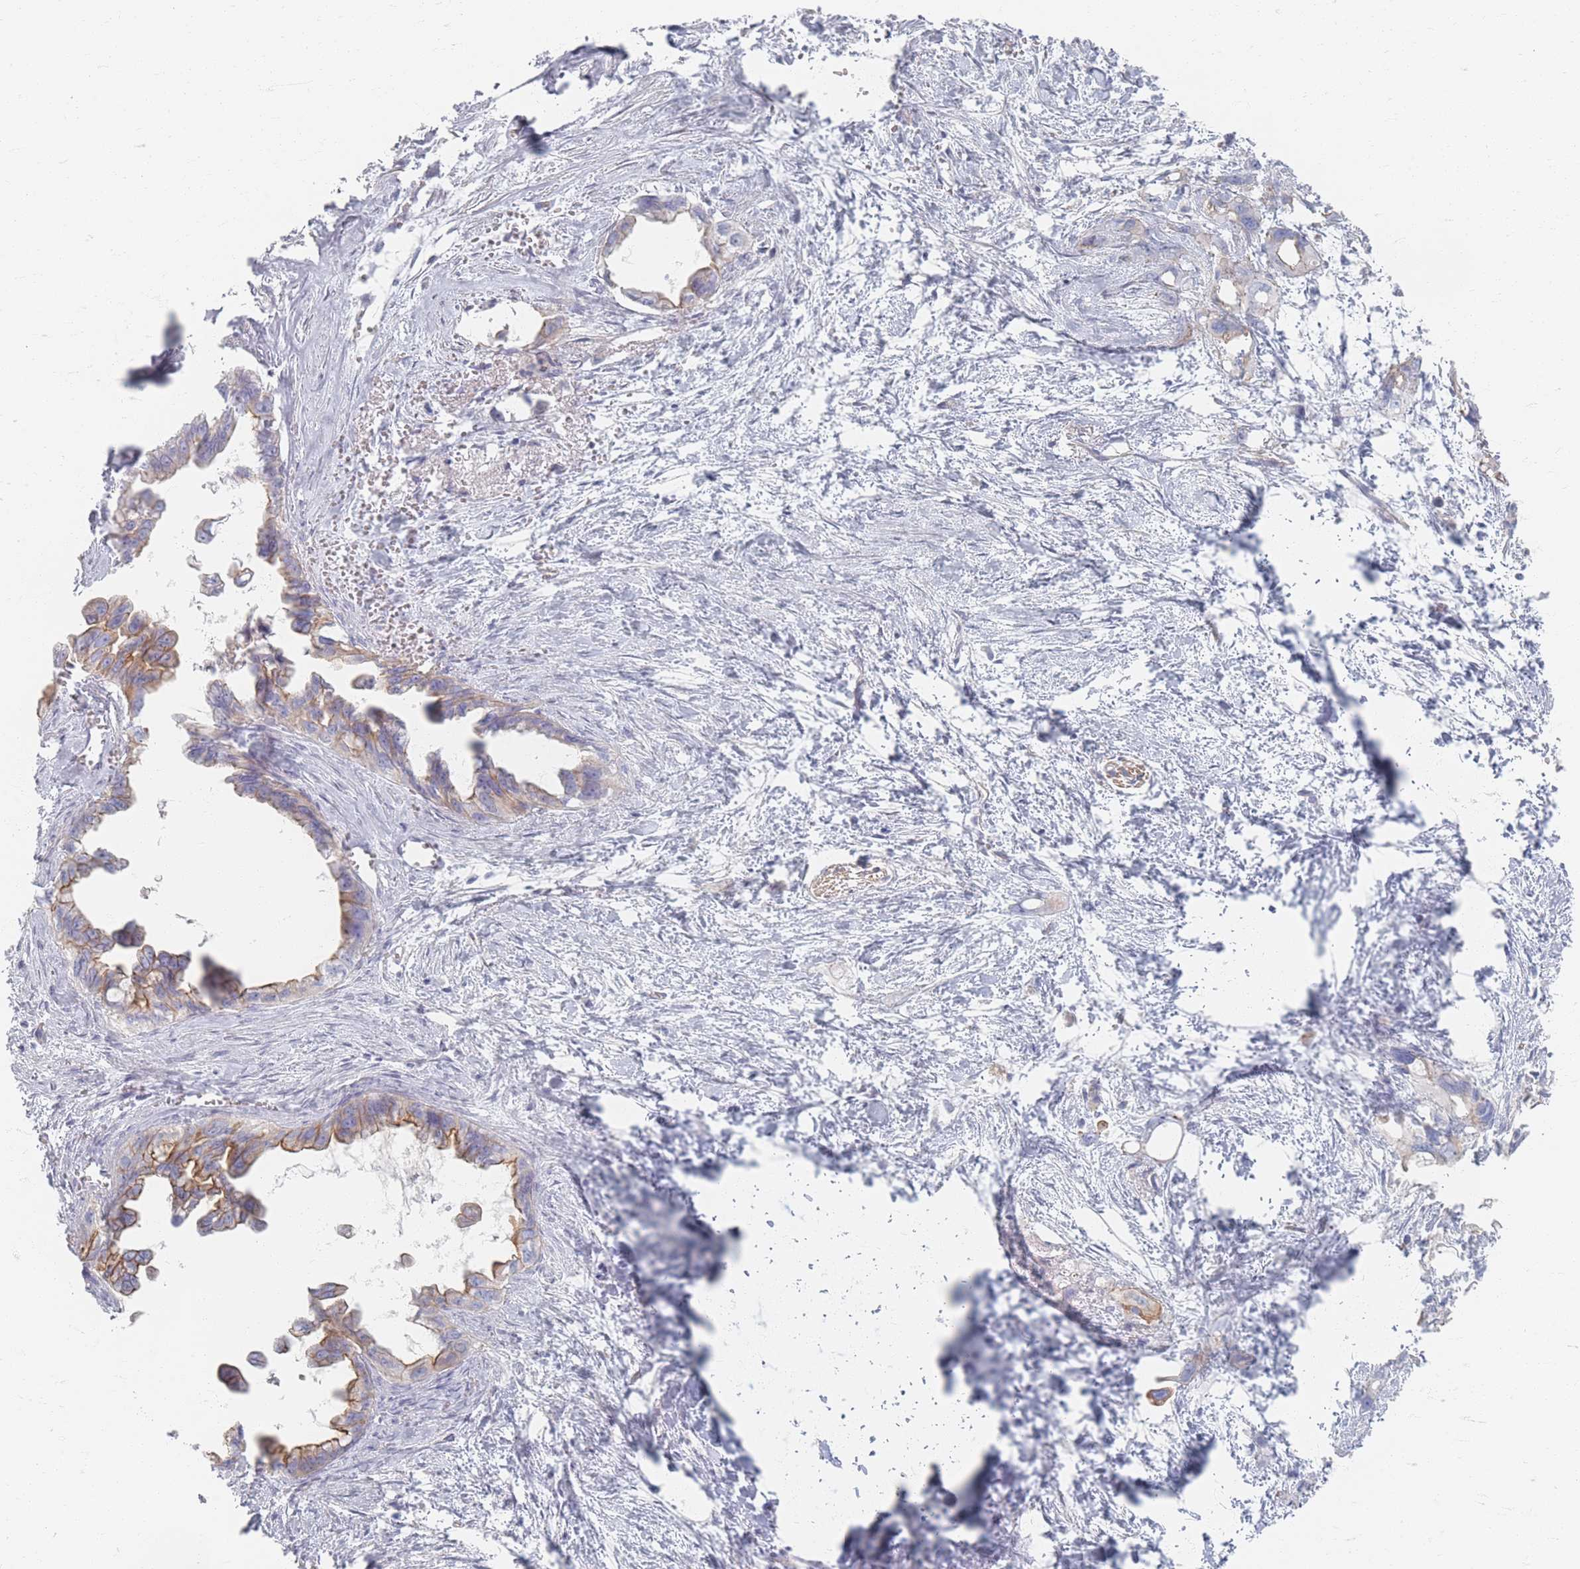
{"staining": {"intensity": "moderate", "quantity": "25%-75%", "location": "cytoplasmic/membranous"}, "tissue": "pancreatic cancer", "cell_type": "Tumor cells", "image_type": "cancer", "snomed": [{"axis": "morphology", "description": "Adenocarcinoma, NOS"}, {"axis": "topography", "description": "Pancreas"}], "caption": "DAB (3,3'-diaminobenzidine) immunohistochemical staining of human pancreatic cancer (adenocarcinoma) exhibits moderate cytoplasmic/membranous protein positivity in approximately 25%-75% of tumor cells. (brown staining indicates protein expression, while blue staining denotes nuclei).", "gene": "GNB1", "patient": {"sex": "male", "age": 61}}